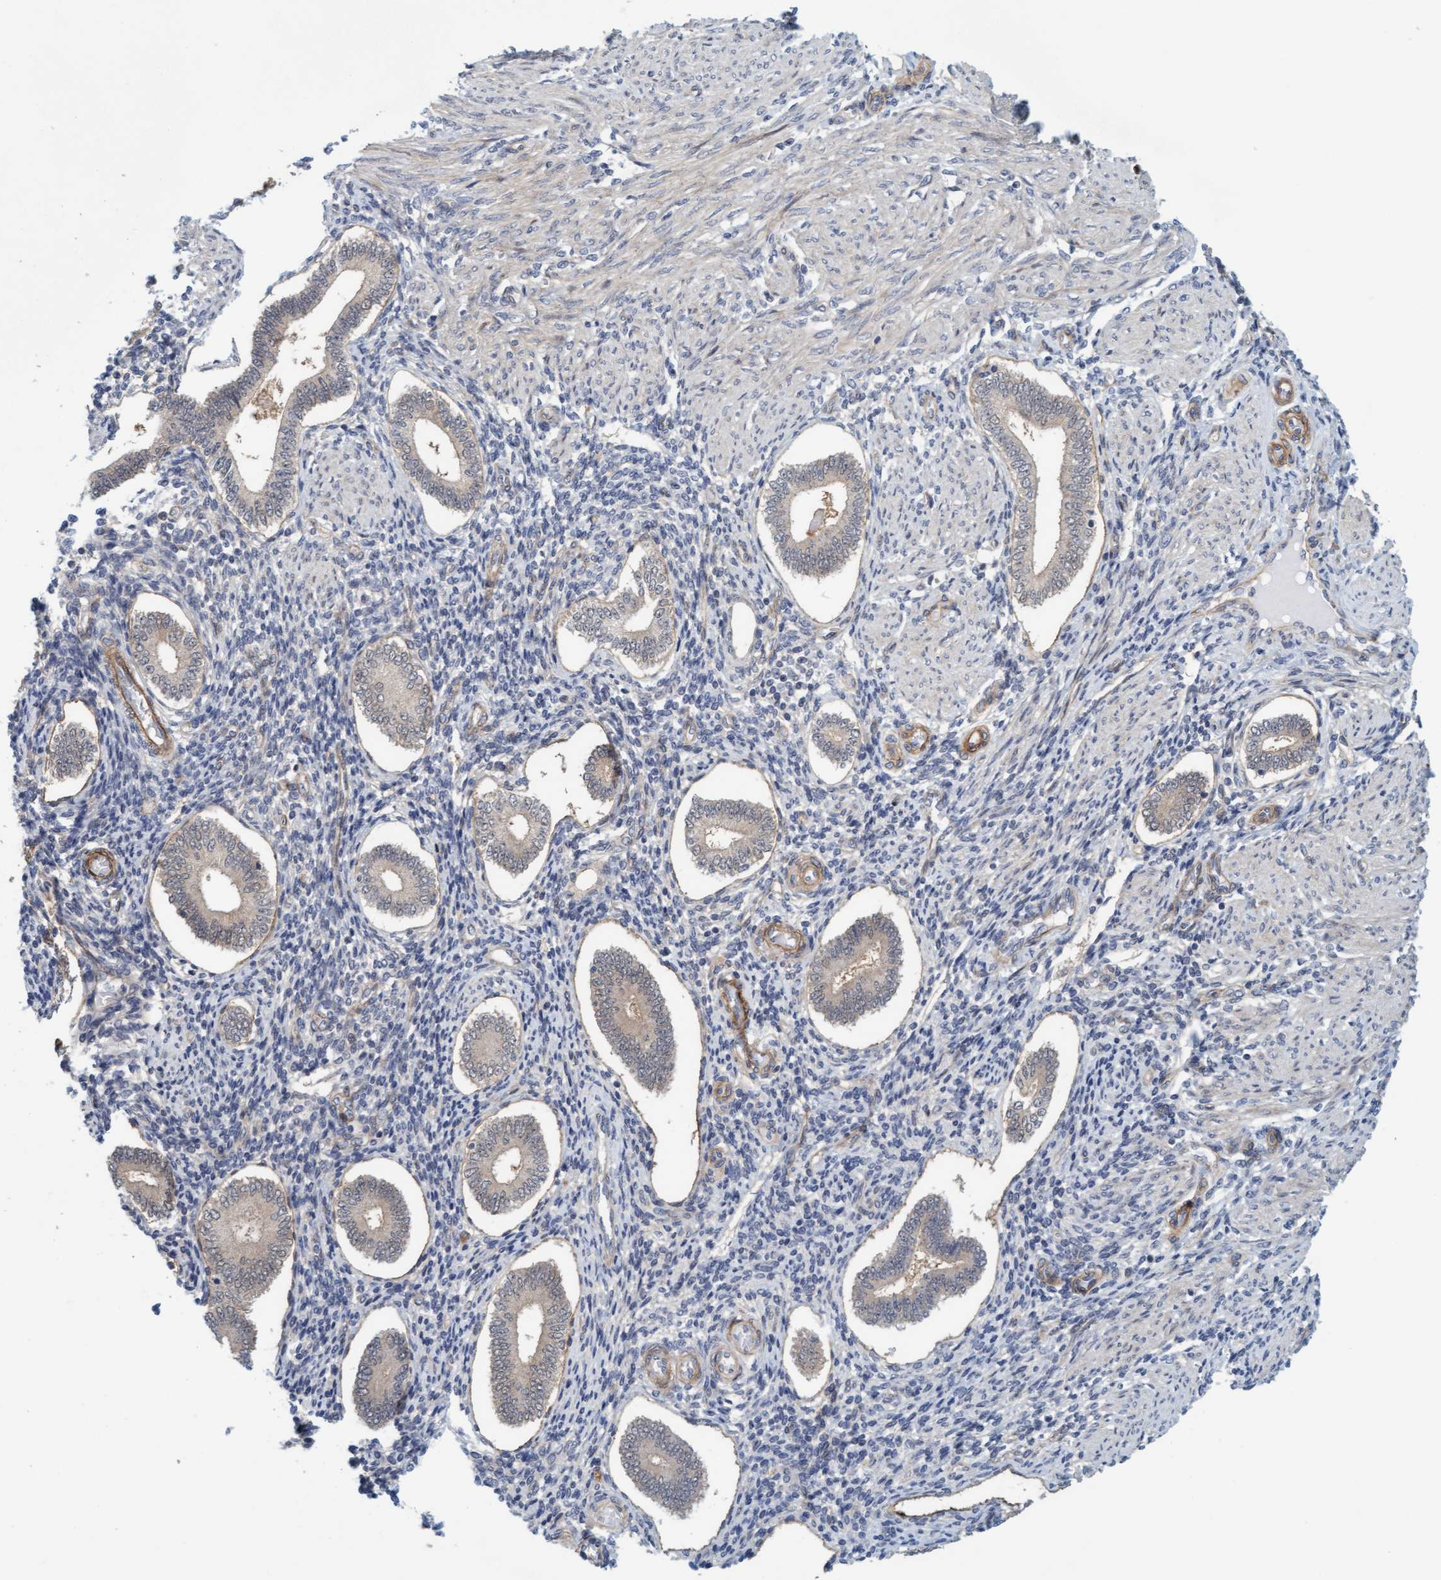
{"staining": {"intensity": "negative", "quantity": "none", "location": "none"}, "tissue": "endometrium", "cell_type": "Cells in endometrial stroma", "image_type": "normal", "snomed": [{"axis": "morphology", "description": "Normal tissue, NOS"}, {"axis": "topography", "description": "Endometrium"}], "caption": "DAB immunohistochemical staining of normal human endometrium shows no significant positivity in cells in endometrial stroma.", "gene": "TSTD2", "patient": {"sex": "female", "age": 42}}